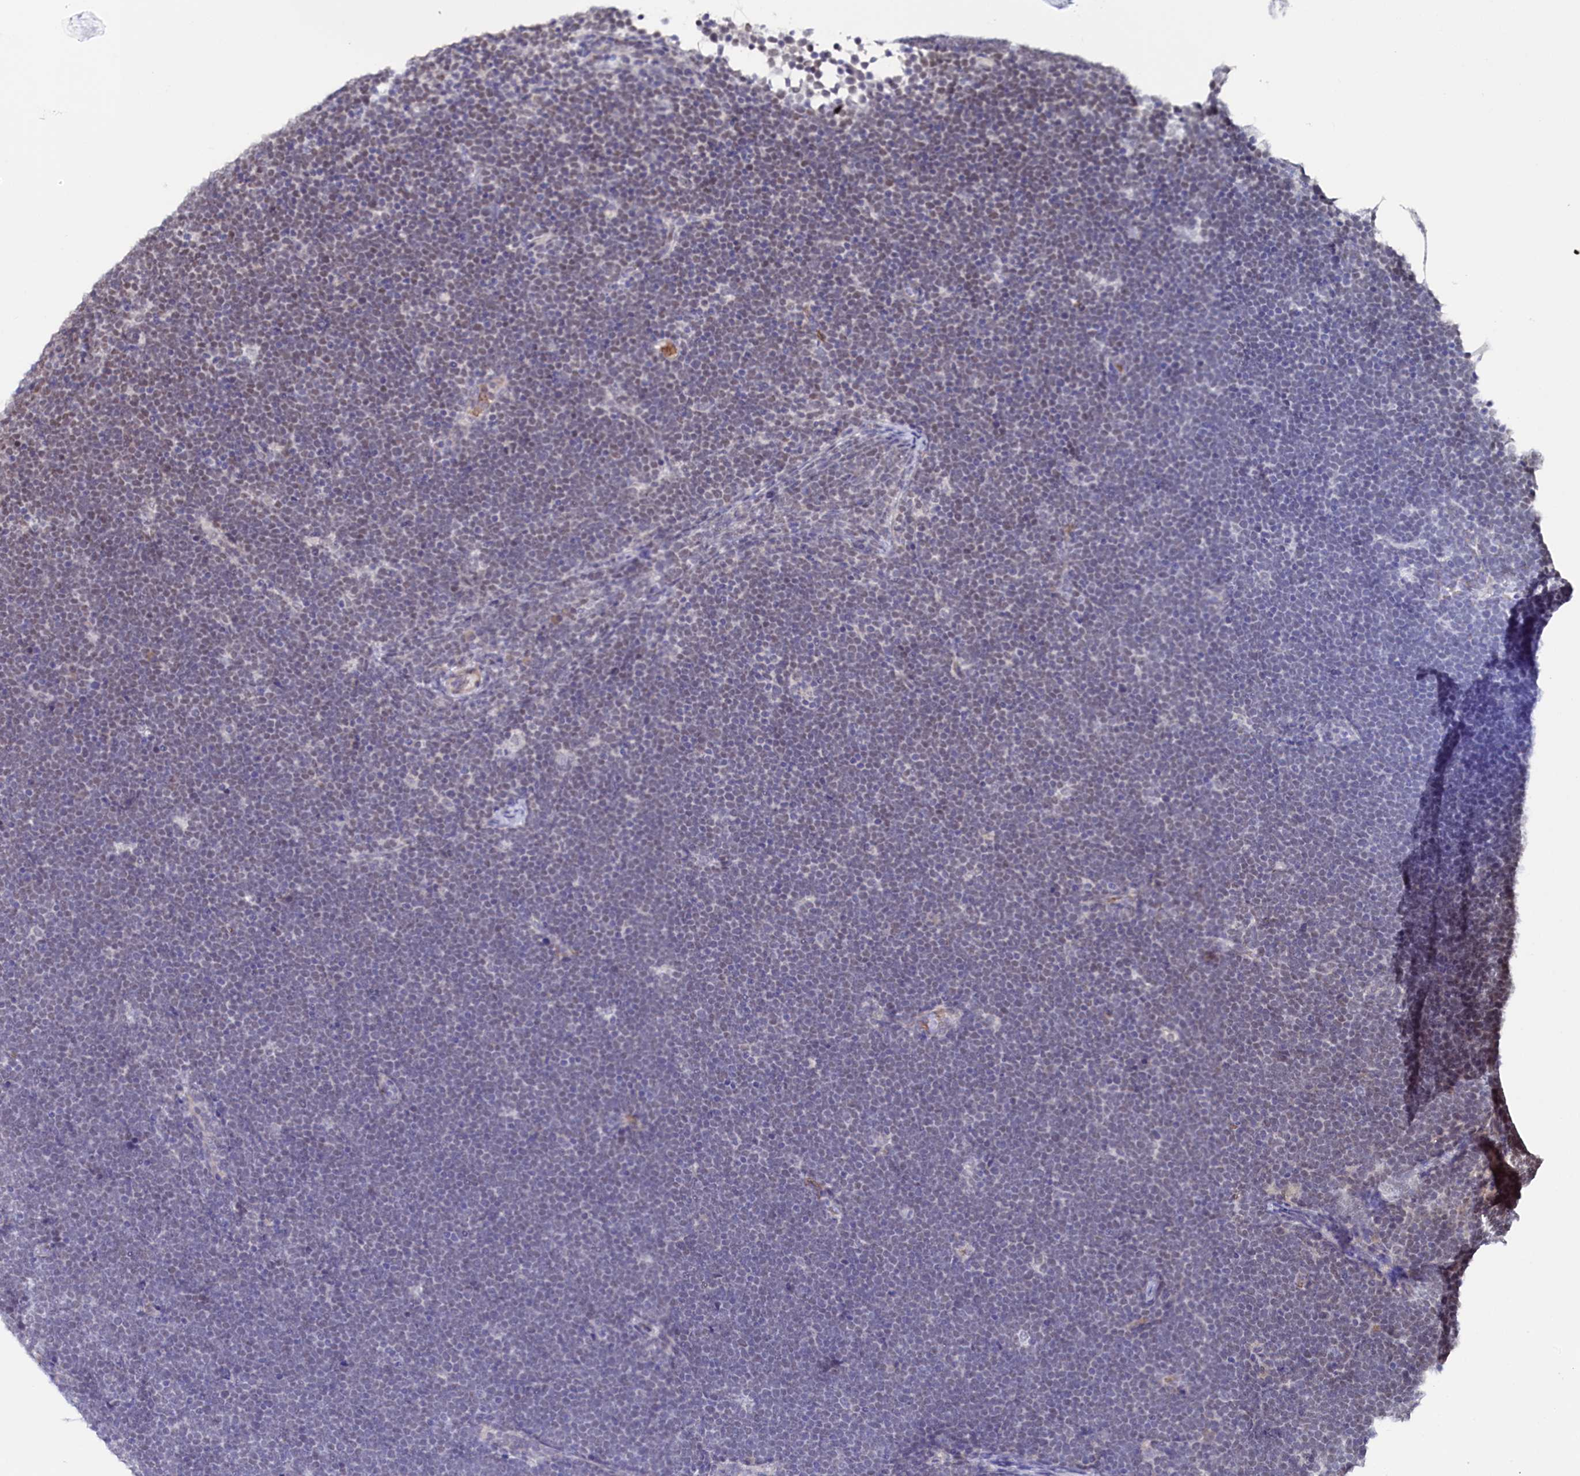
{"staining": {"intensity": "negative", "quantity": "none", "location": "none"}, "tissue": "lymphoma", "cell_type": "Tumor cells", "image_type": "cancer", "snomed": [{"axis": "morphology", "description": "Malignant lymphoma, non-Hodgkin's type, High grade"}, {"axis": "topography", "description": "Lymph node"}], "caption": "This is an immunohistochemistry micrograph of human lymphoma. There is no positivity in tumor cells.", "gene": "TIGD4", "patient": {"sex": "male", "age": 13}}